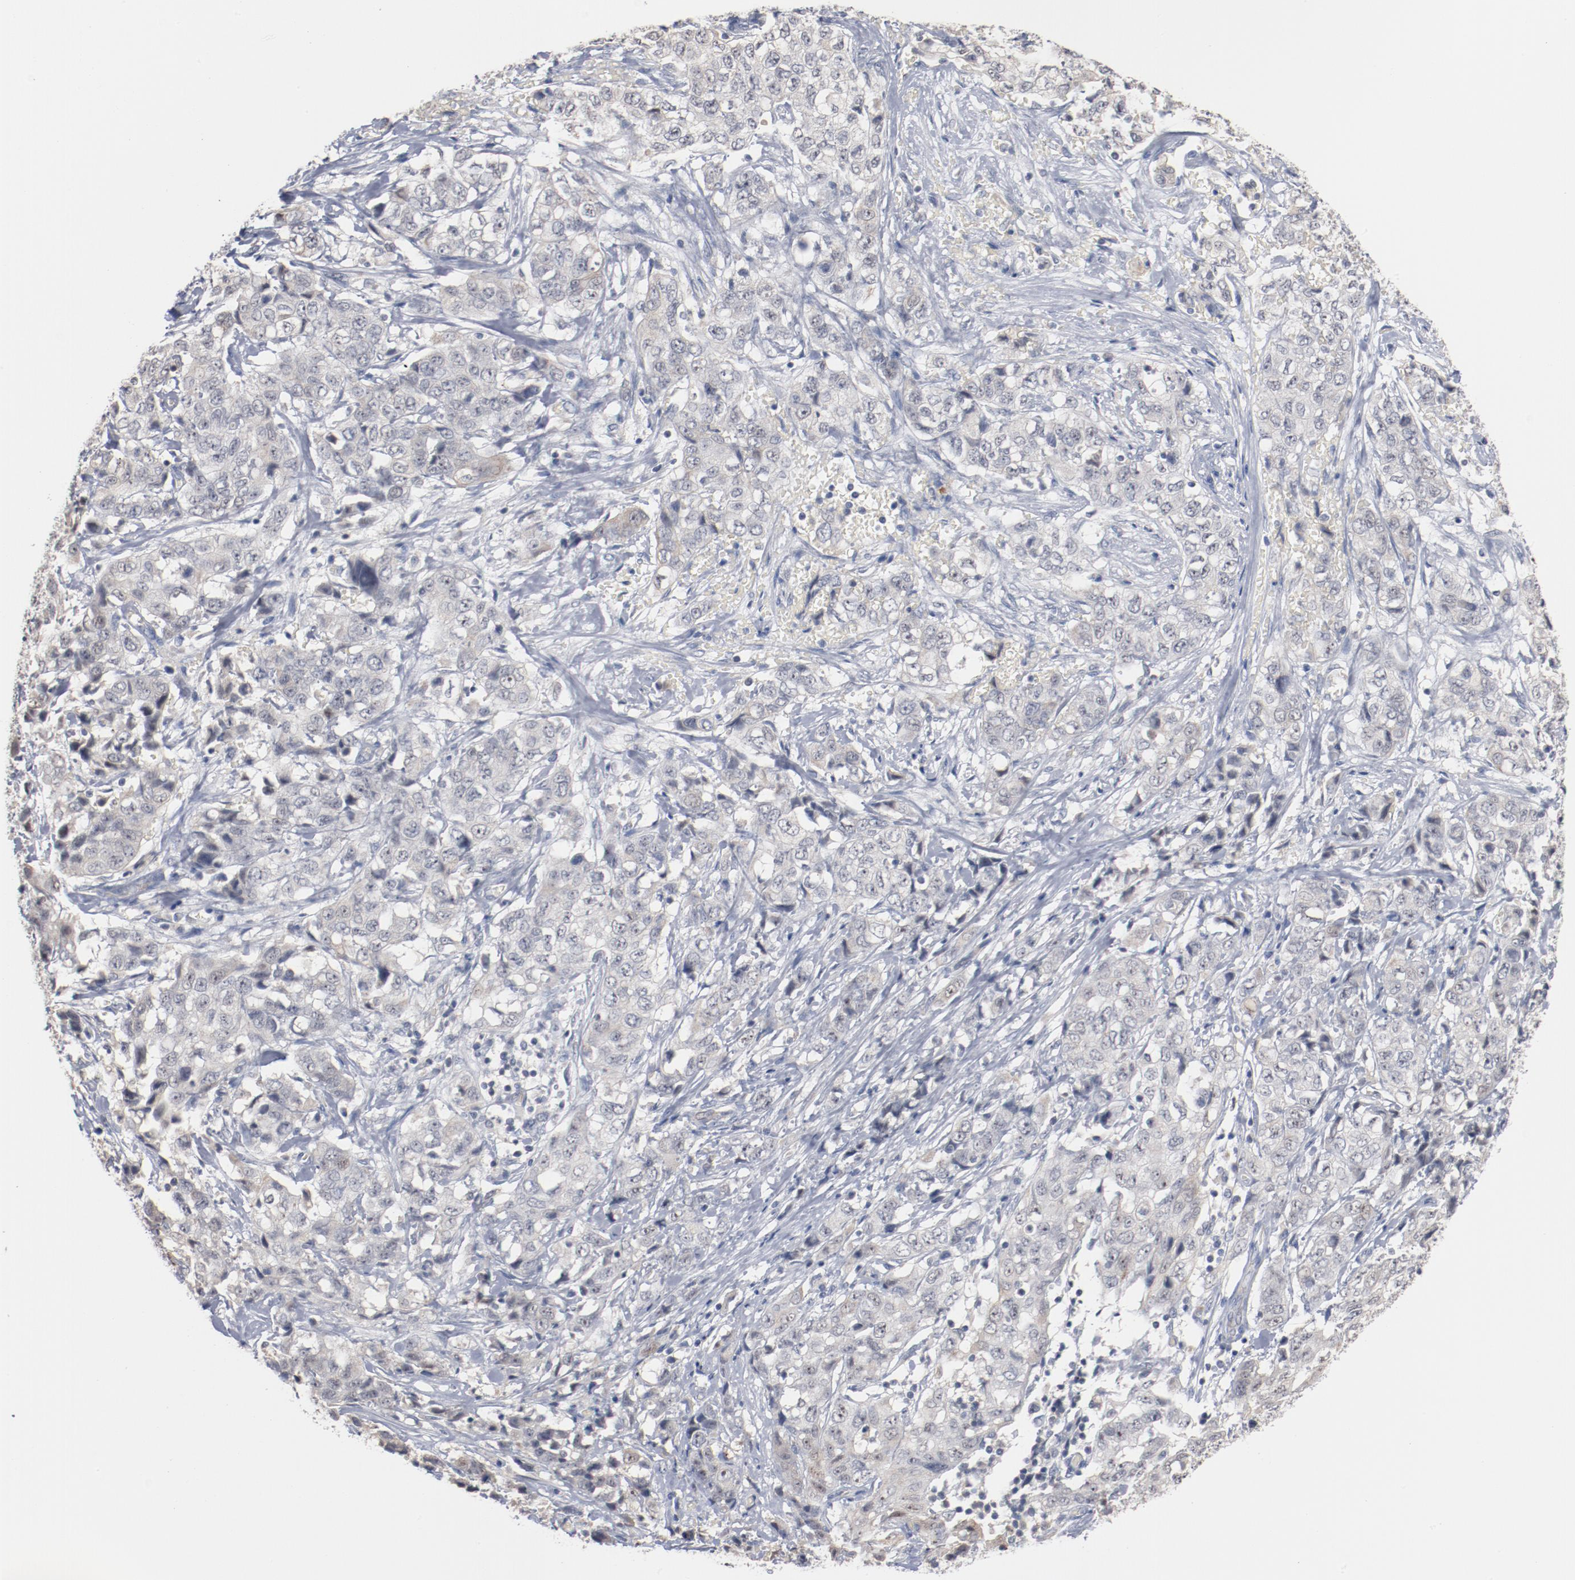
{"staining": {"intensity": "negative", "quantity": "none", "location": "none"}, "tissue": "stomach cancer", "cell_type": "Tumor cells", "image_type": "cancer", "snomed": [{"axis": "morphology", "description": "Adenocarcinoma, NOS"}, {"axis": "topography", "description": "Stomach"}], "caption": "A histopathology image of stomach adenocarcinoma stained for a protein demonstrates no brown staining in tumor cells. (Brightfield microscopy of DAB (3,3'-diaminobenzidine) IHC at high magnification).", "gene": "ERICH1", "patient": {"sex": "male", "age": 48}}